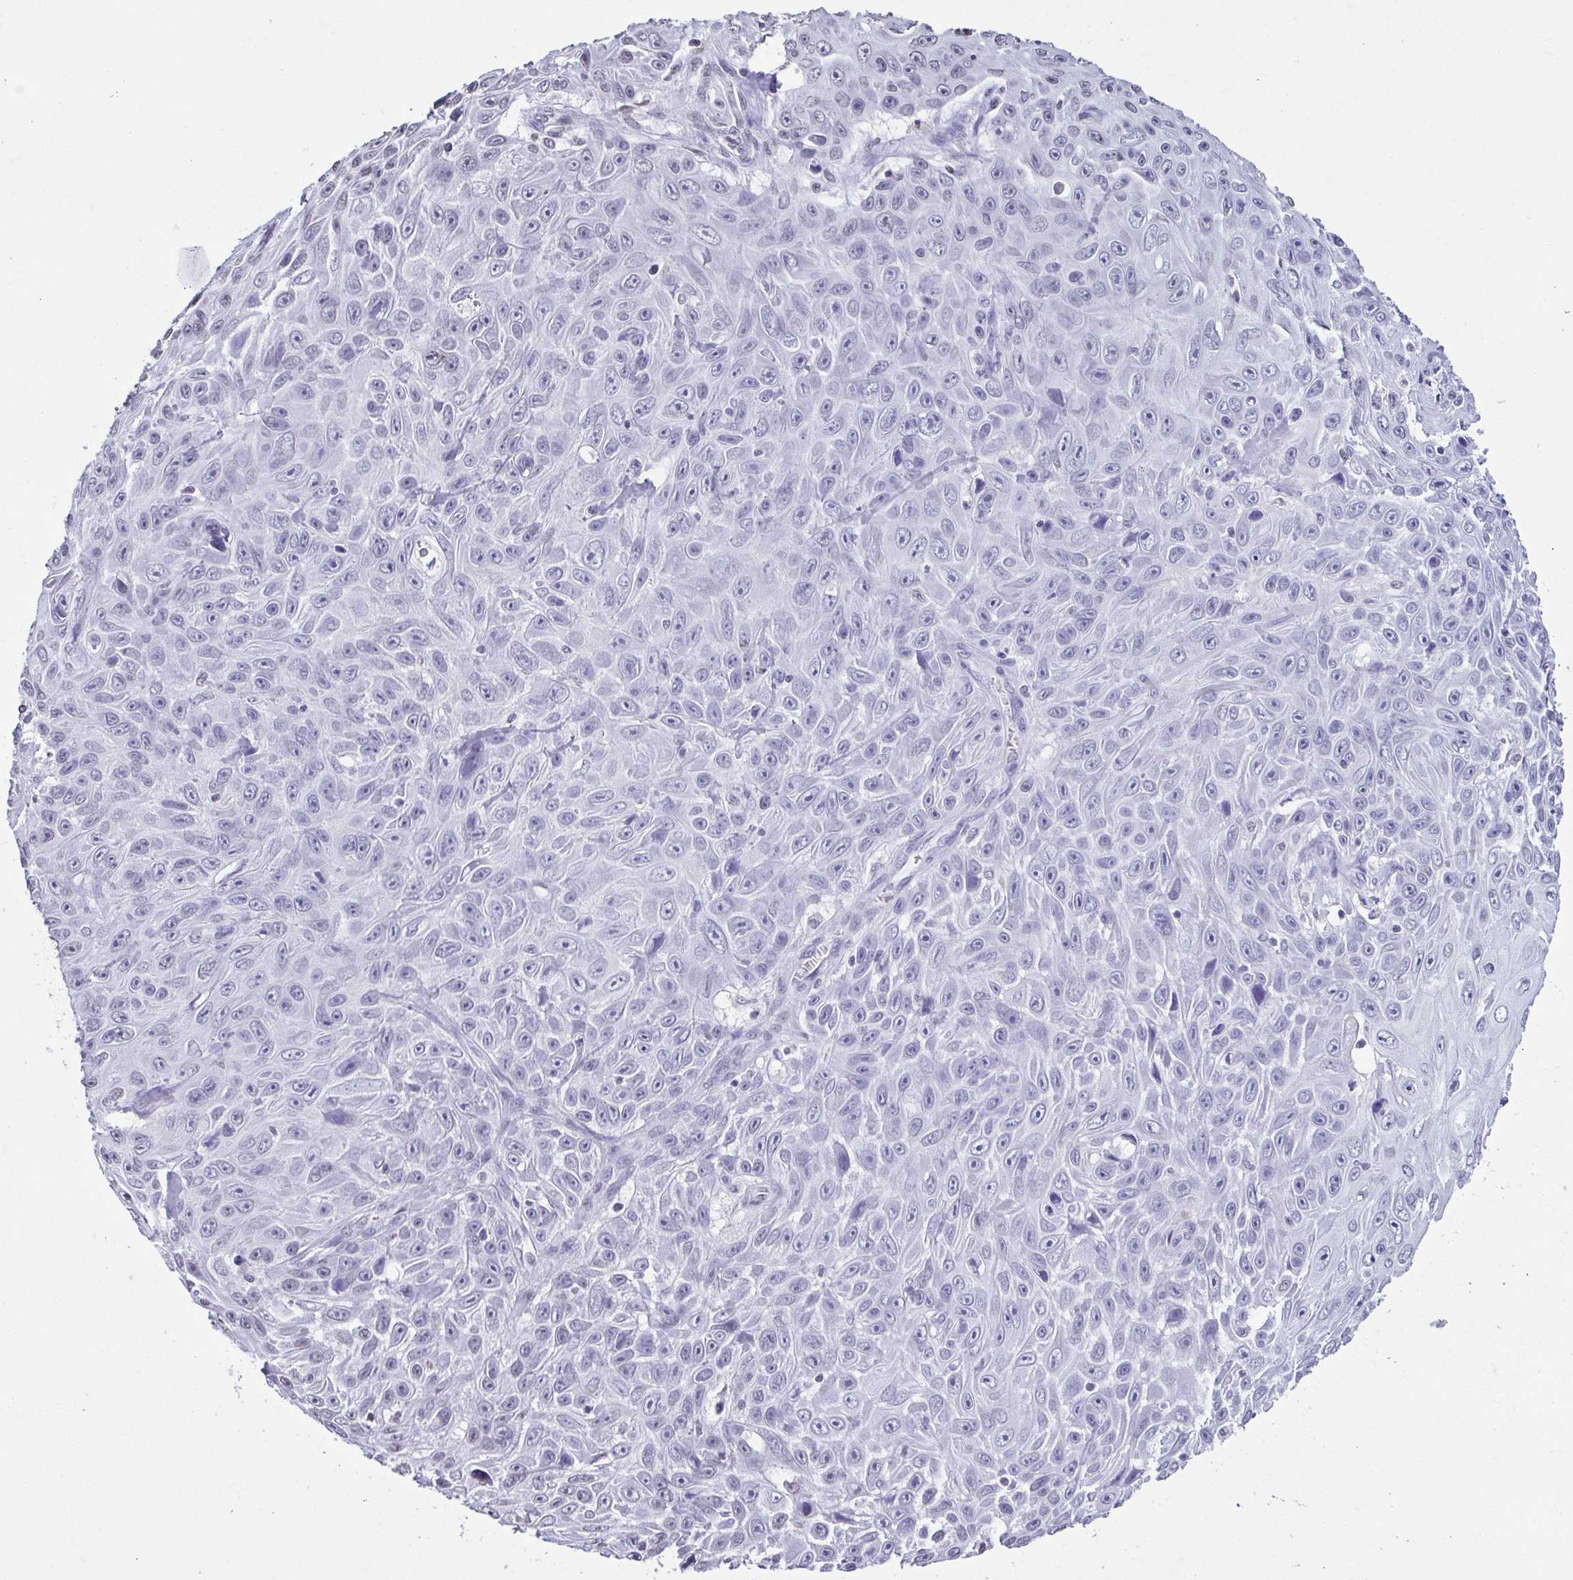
{"staining": {"intensity": "negative", "quantity": "none", "location": "none"}, "tissue": "skin cancer", "cell_type": "Tumor cells", "image_type": "cancer", "snomed": [{"axis": "morphology", "description": "Squamous cell carcinoma, NOS"}, {"axis": "topography", "description": "Skin"}], "caption": "Tumor cells show no significant staining in skin squamous cell carcinoma.", "gene": "VCY1B", "patient": {"sex": "male", "age": 82}}